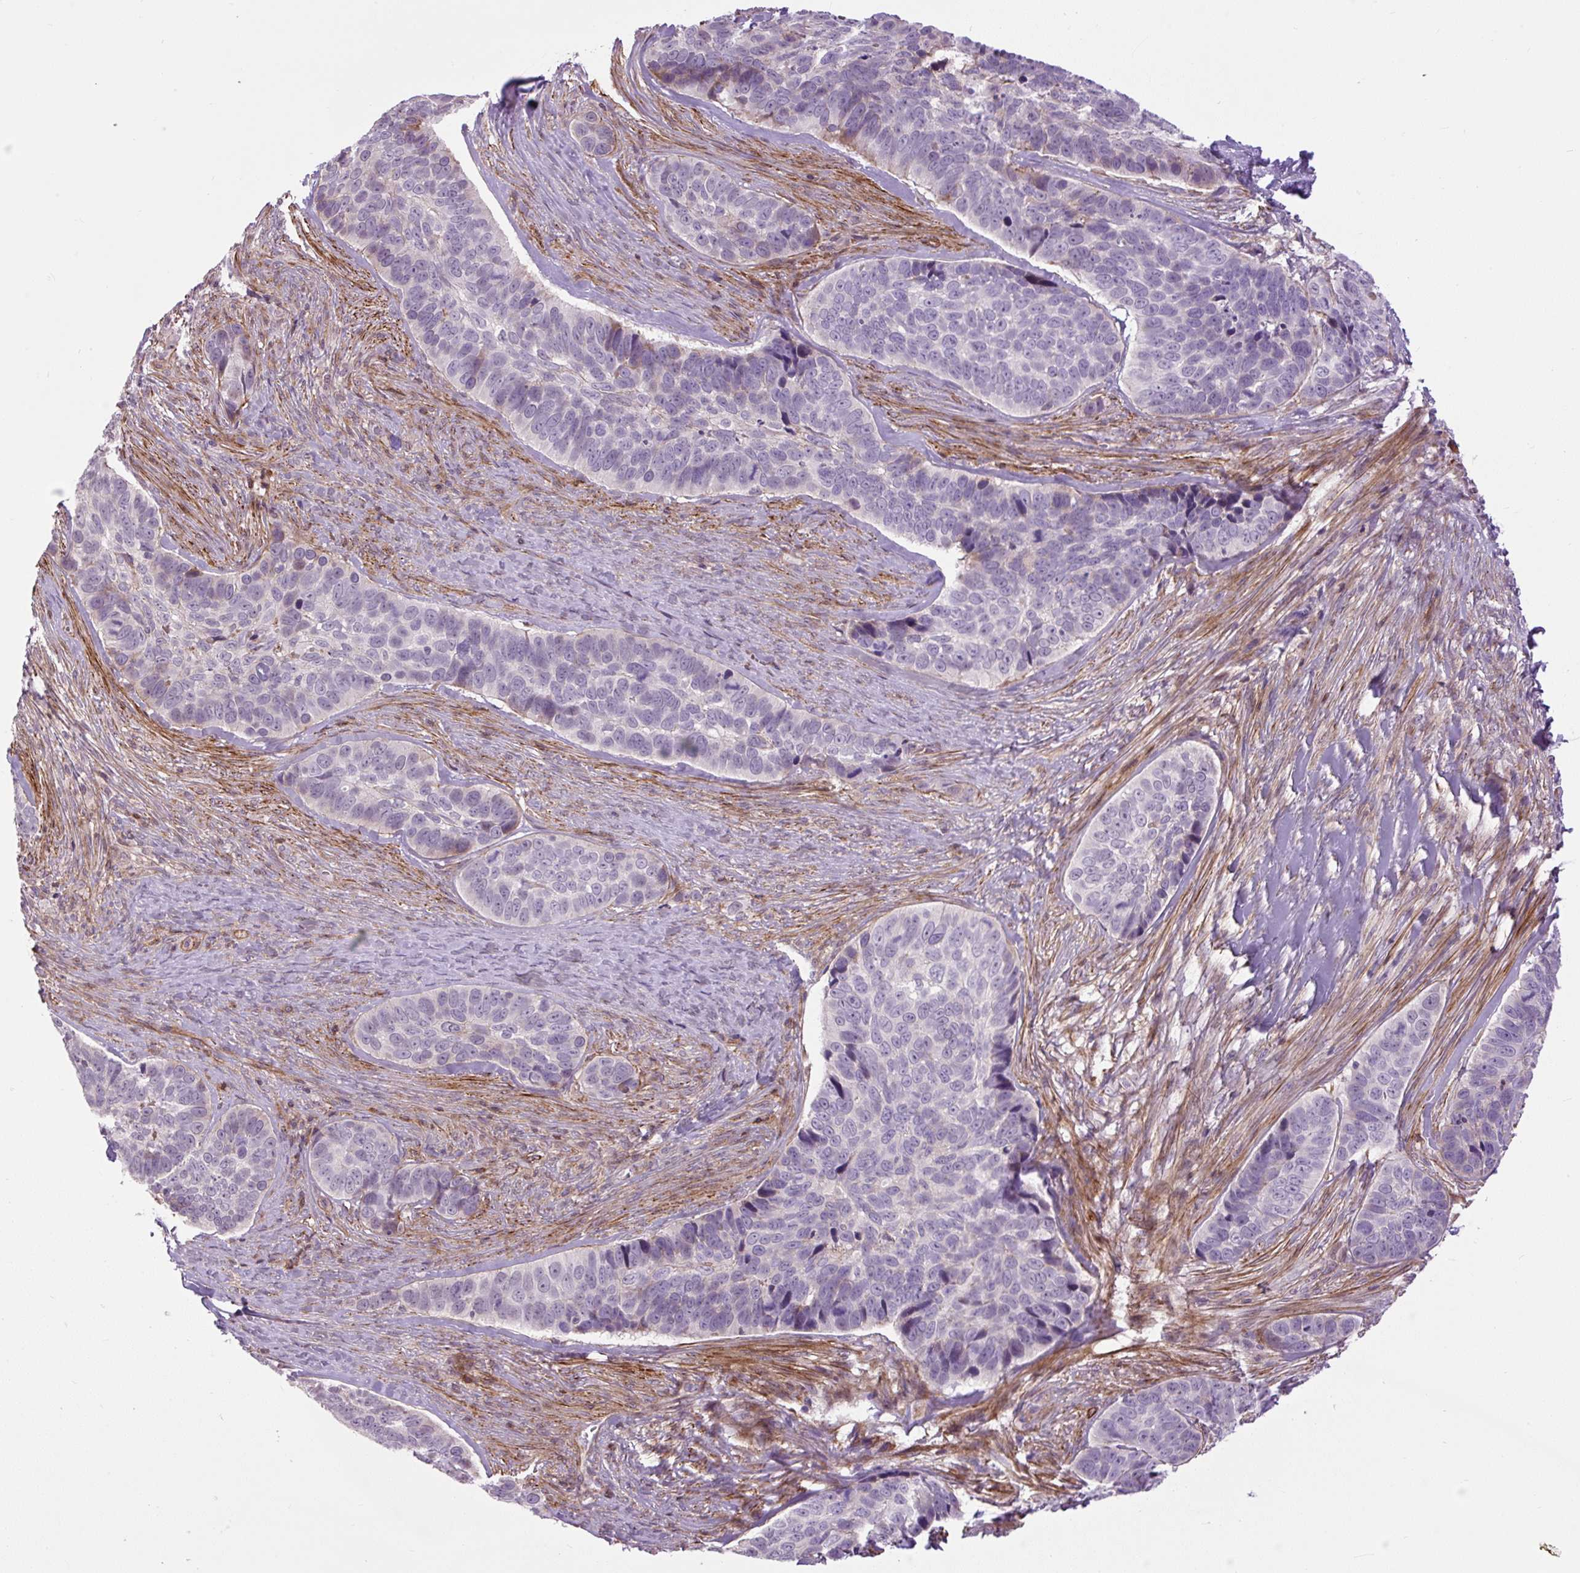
{"staining": {"intensity": "negative", "quantity": "none", "location": "none"}, "tissue": "skin cancer", "cell_type": "Tumor cells", "image_type": "cancer", "snomed": [{"axis": "morphology", "description": "Basal cell carcinoma"}, {"axis": "topography", "description": "Skin"}], "caption": "DAB (3,3'-diaminobenzidine) immunohistochemical staining of skin cancer shows no significant staining in tumor cells.", "gene": "ZNF197", "patient": {"sex": "female", "age": 82}}